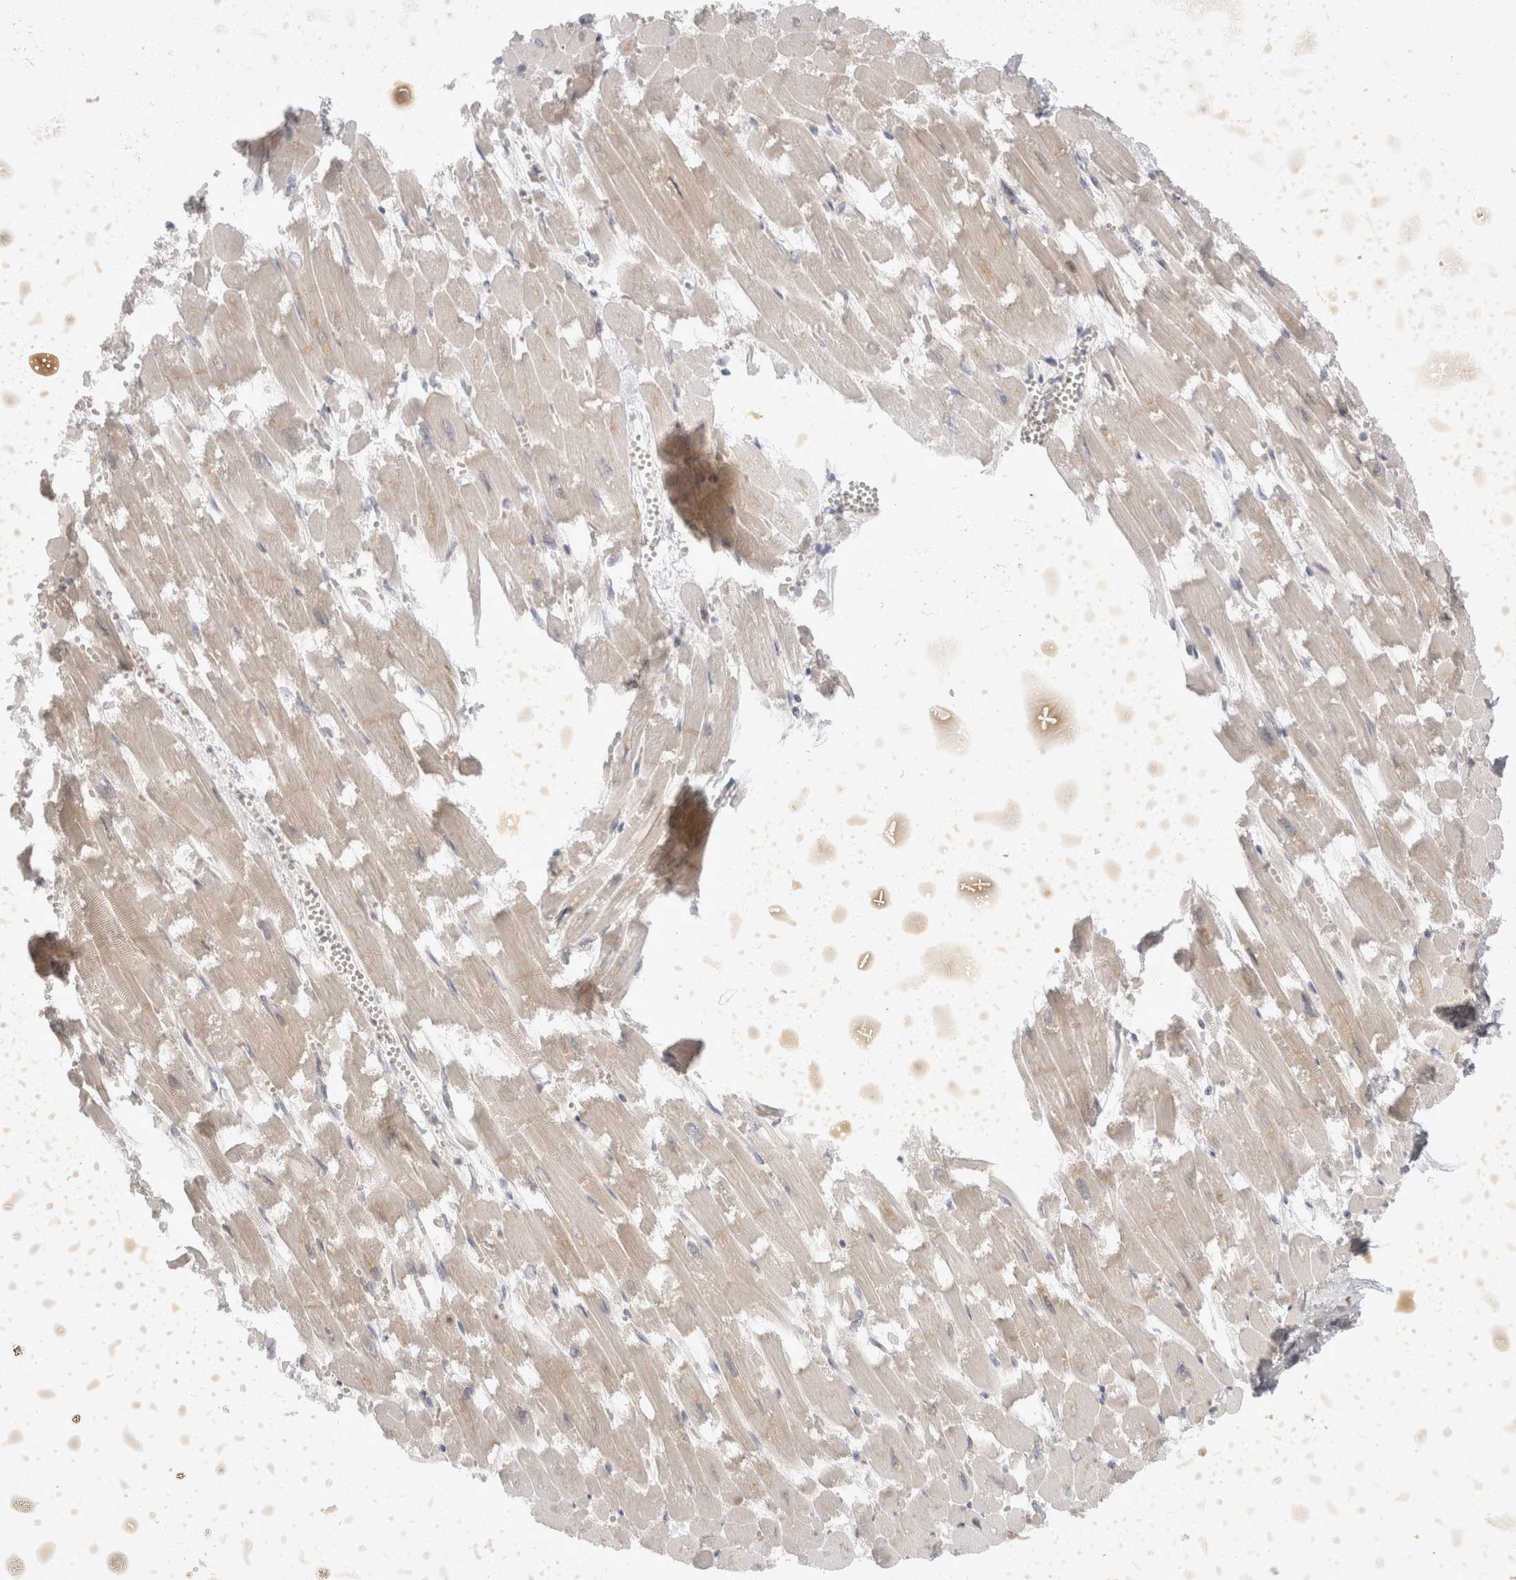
{"staining": {"intensity": "moderate", "quantity": "25%-75%", "location": "cytoplasmic/membranous"}, "tissue": "heart muscle", "cell_type": "Cardiomyocytes", "image_type": "normal", "snomed": [{"axis": "morphology", "description": "Normal tissue, NOS"}, {"axis": "topography", "description": "Heart"}], "caption": "Brown immunohistochemical staining in unremarkable heart muscle shows moderate cytoplasmic/membranous expression in about 25%-75% of cardiomyocytes.", "gene": "TOM1L2", "patient": {"sex": "male", "age": 54}}